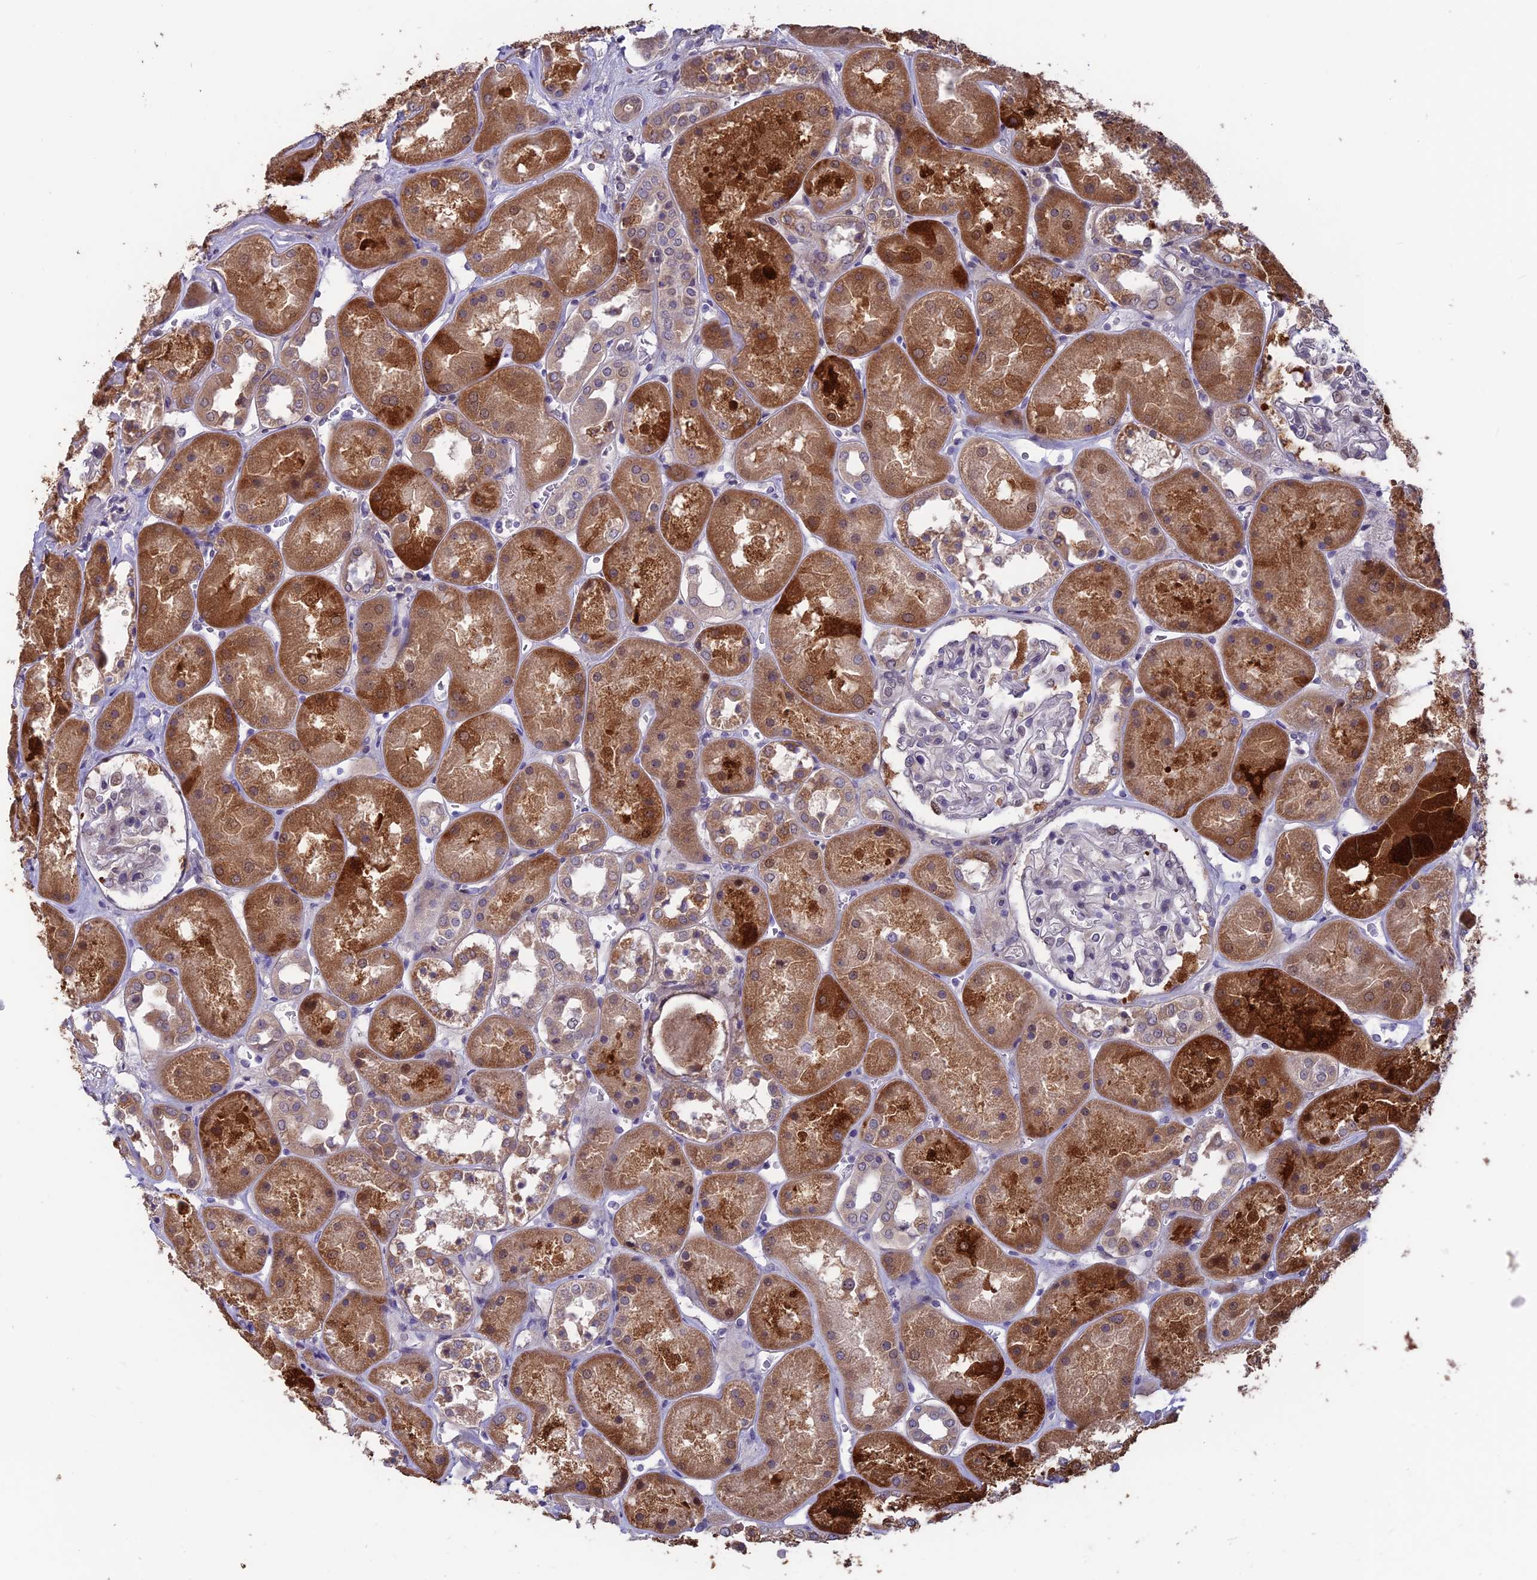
{"staining": {"intensity": "negative", "quantity": "none", "location": "none"}, "tissue": "kidney", "cell_type": "Cells in glomeruli", "image_type": "normal", "snomed": [{"axis": "morphology", "description": "Normal tissue, NOS"}, {"axis": "topography", "description": "Kidney"}], "caption": "This is a photomicrograph of IHC staining of unremarkable kidney, which shows no positivity in cells in glomeruli. (DAB (3,3'-diaminobenzidine) immunohistochemistry (IHC) visualized using brightfield microscopy, high magnification).", "gene": "MAST2", "patient": {"sex": "male", "age": 70}}